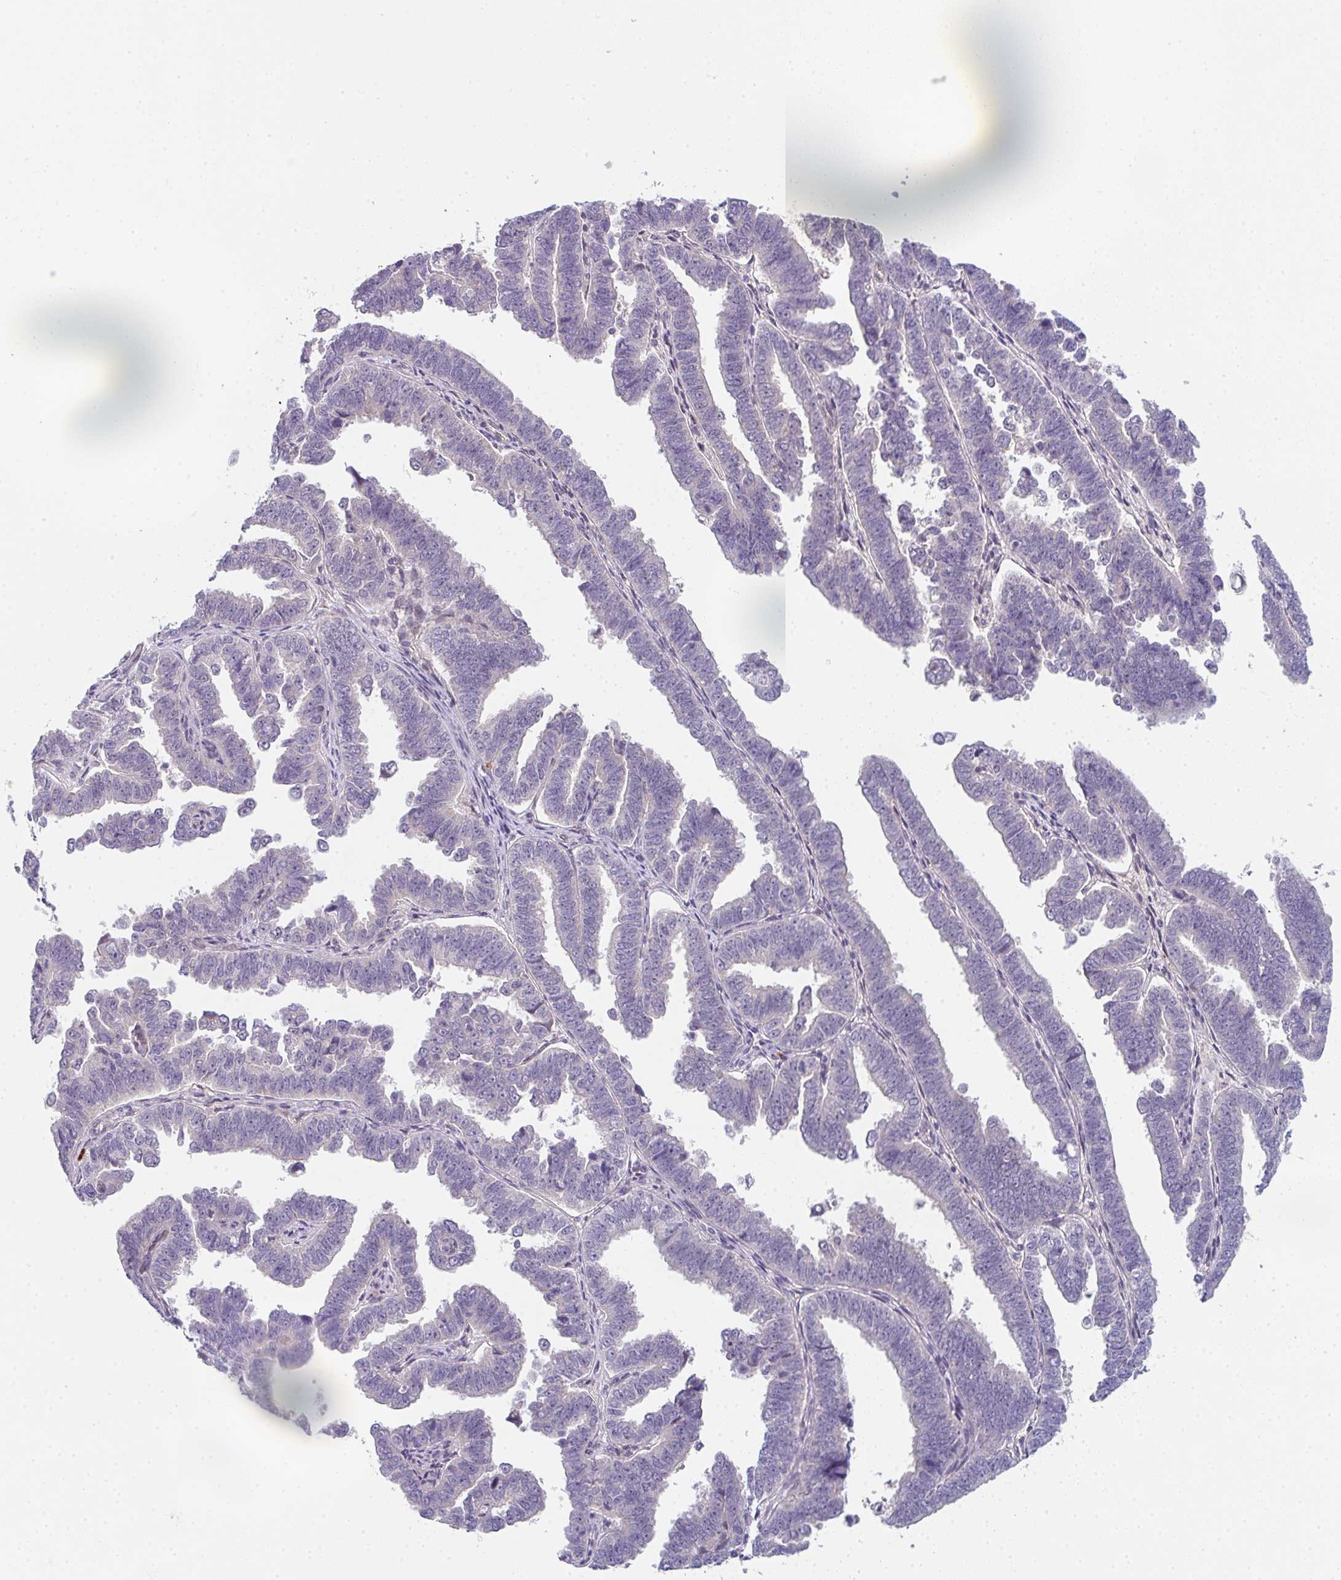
{"staining": {"intensity": "negative", "quantity": "none", "location": "none"}, "tissue": "endometrial cancer", "cell_type": "Tumor cells", "image_type": "cancer", "snomed": [{"axis": "morphology", "description": "Adenocarcinoma, NOS"}, {"axis": "topography", "description": "Endometrium"}], "caption": "IHC micrograph of human endometrial cancer (adenocarcinoma) stained for a protein (brown), which reveals no positivity in tumor cells.", "gene": "TNFRSF10A", "patient": {"sex": "female", "age": 75}}